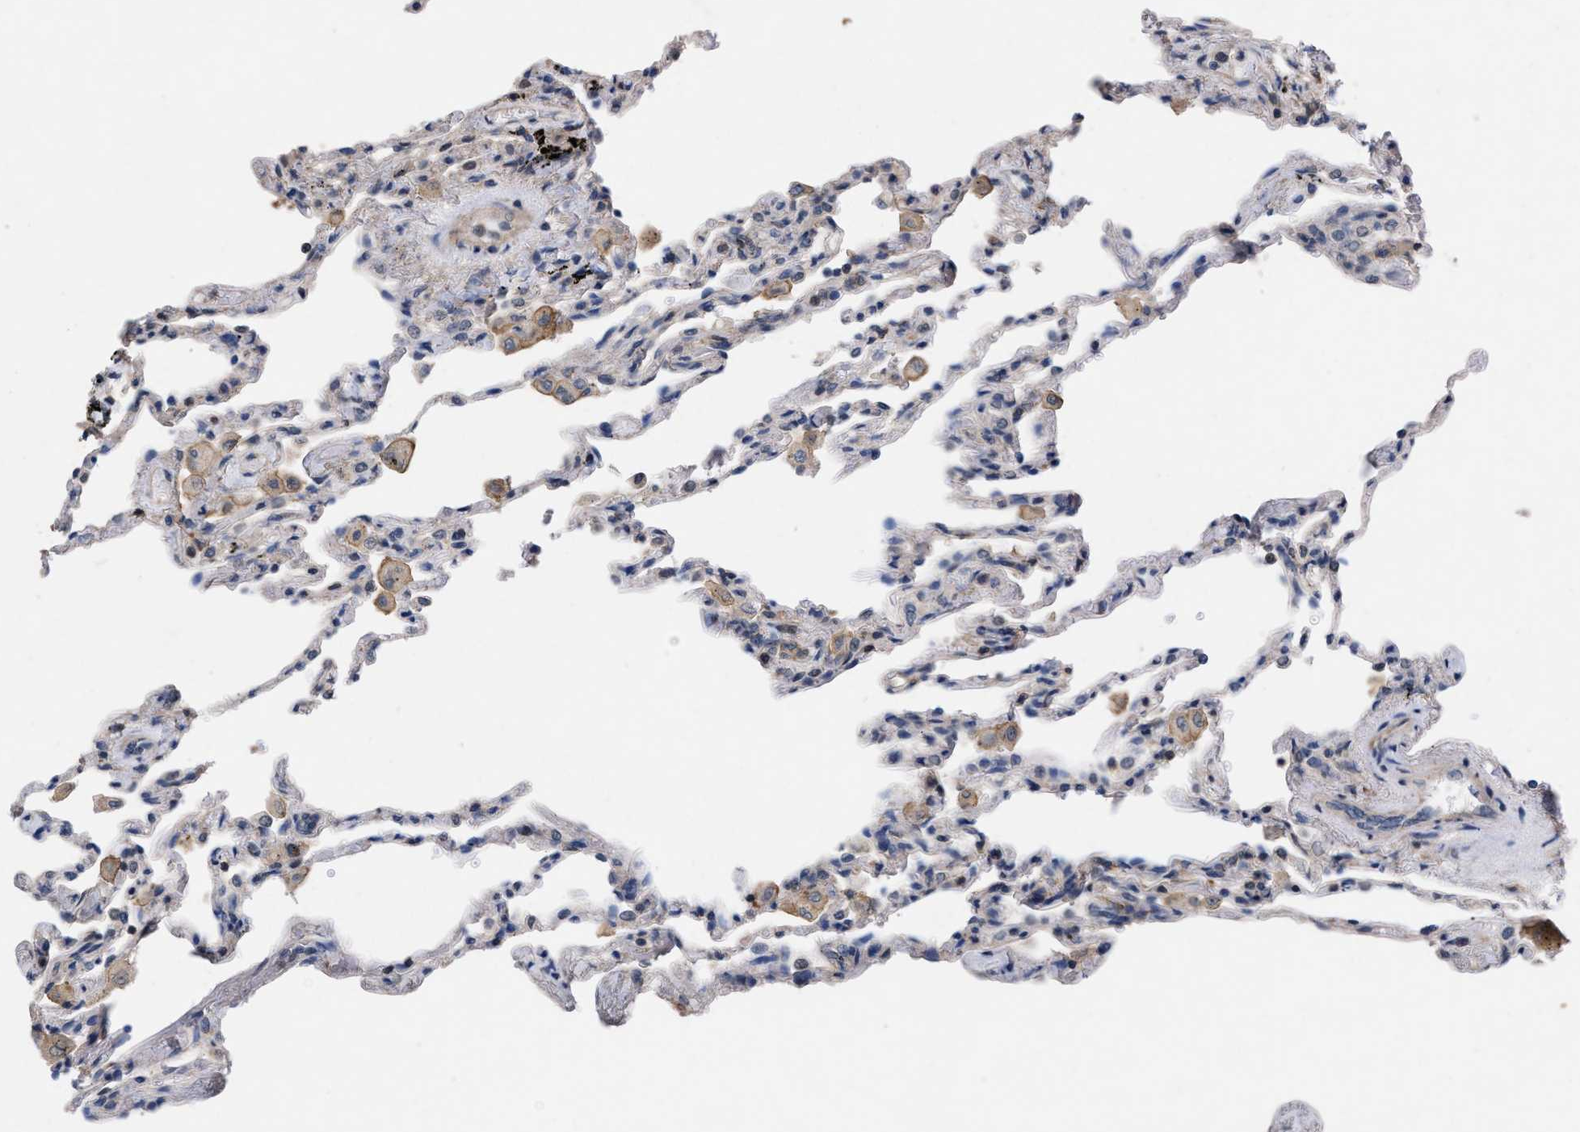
{"staining": {"intensity": "negative", "quantity": "none", "location": "none"}, "tissue": "lung", "cell_type": "Alveolar cells", "image_type": "normal", "snomed": [{"axis": "morphology", "description": "Normal tissue, NOS"}, {"axis": "topography", "description": "Lung"}], "caption": "DAB immunohistochemical staining of benign human lung exhibits no significant expression in alveolar cells. (Stains: DAB immunohistochemistry with hematoxylin counter stain, Microscopy: brightfield microscopy at high magnification).", "gene": "TMEM131", "patient": {"sex": "male", "age": 59}}